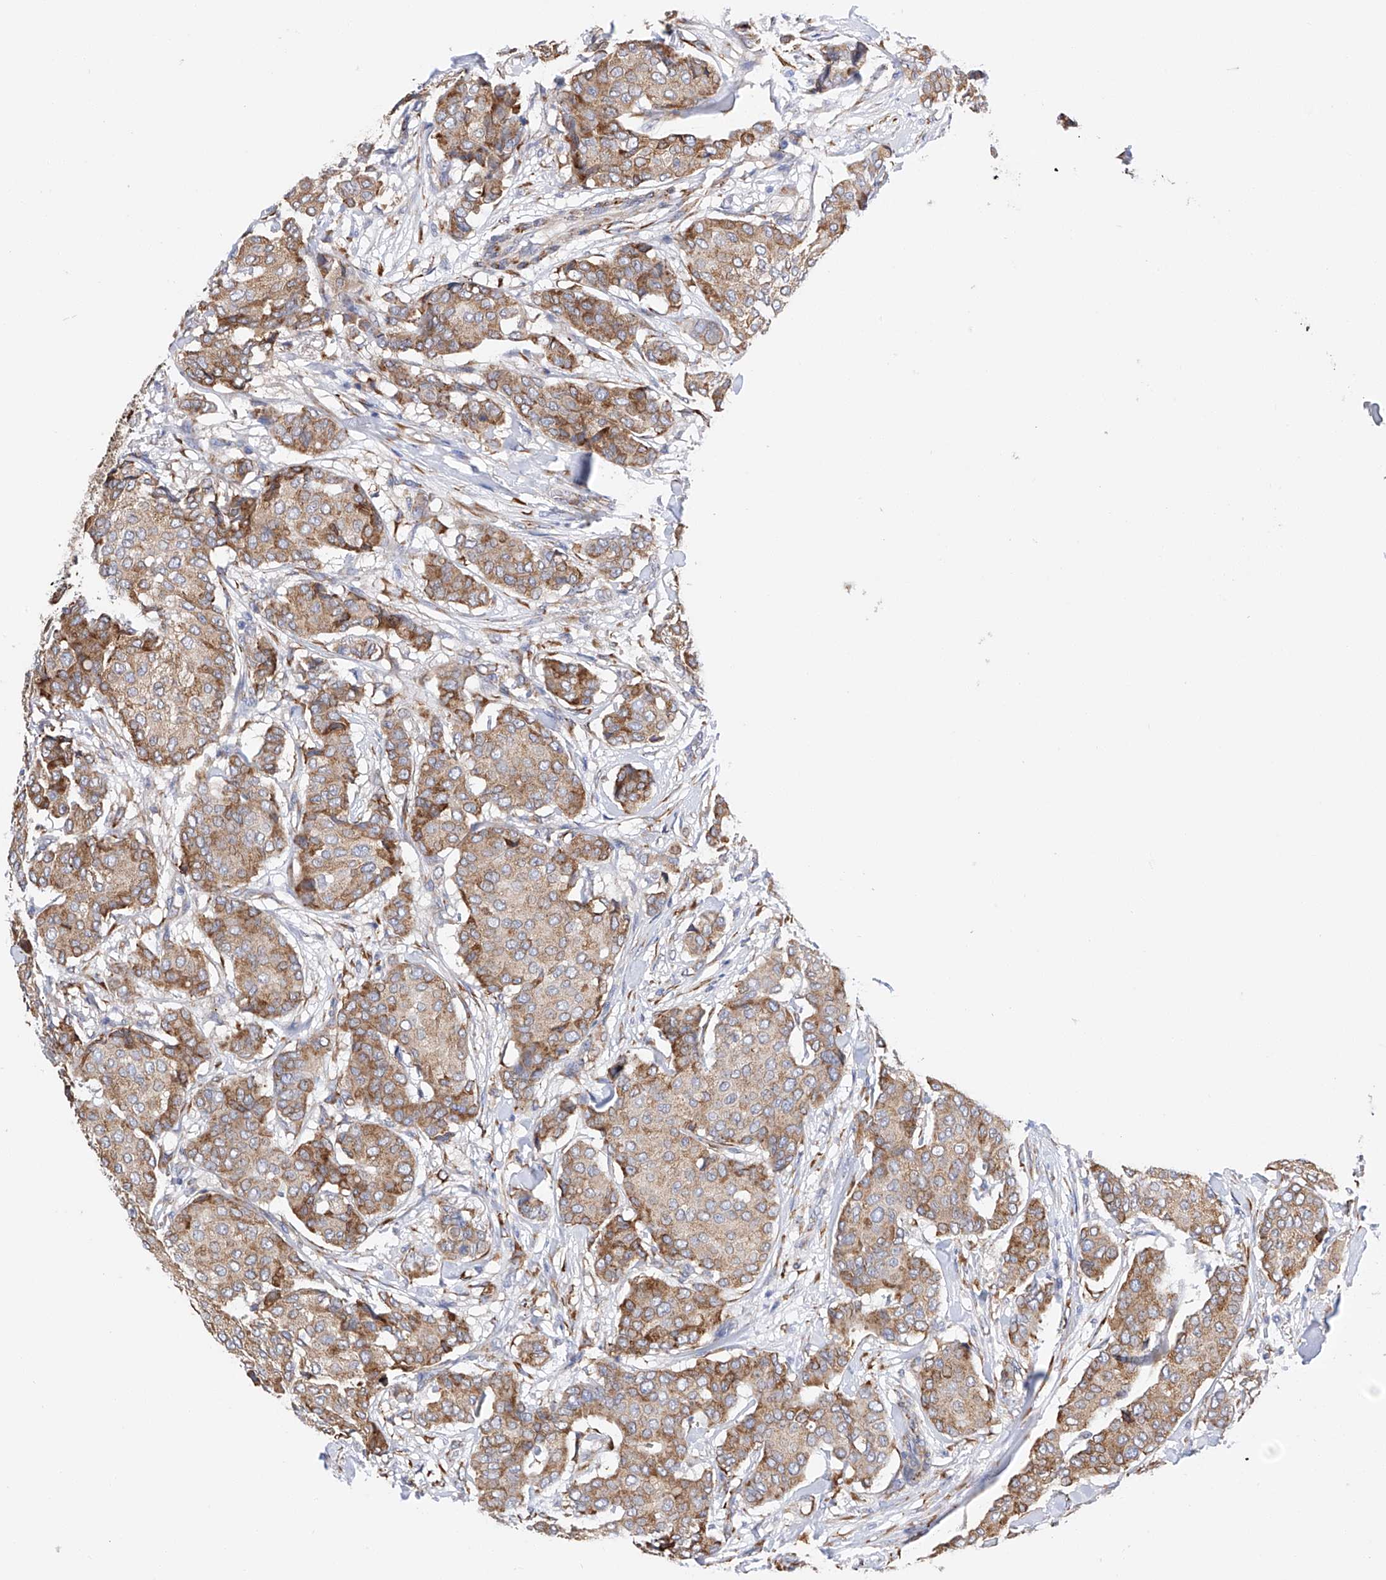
{"staining": {"intensity": "moderate", "quantity": ">75%", "location": "cytoplasmic/membranous"}, "tissue": "breast cancer", "cell_type": "Tumor cells", "image_type": "cancer", "snomed": [{"axis": "morphology", "description": "Duct carcinoma"}, {"axis": "topography", "description": "Breast"}], "caption": "Approximately >75% of tumor cells in human invasive ductal carcinoma (breast) demonstrate moderate cytoplasmic/membranous protein staining as visualized by brown immunohistochemical staining.", "gene": "PDIA5", "patient": {"sex": "female", "age": 75}}